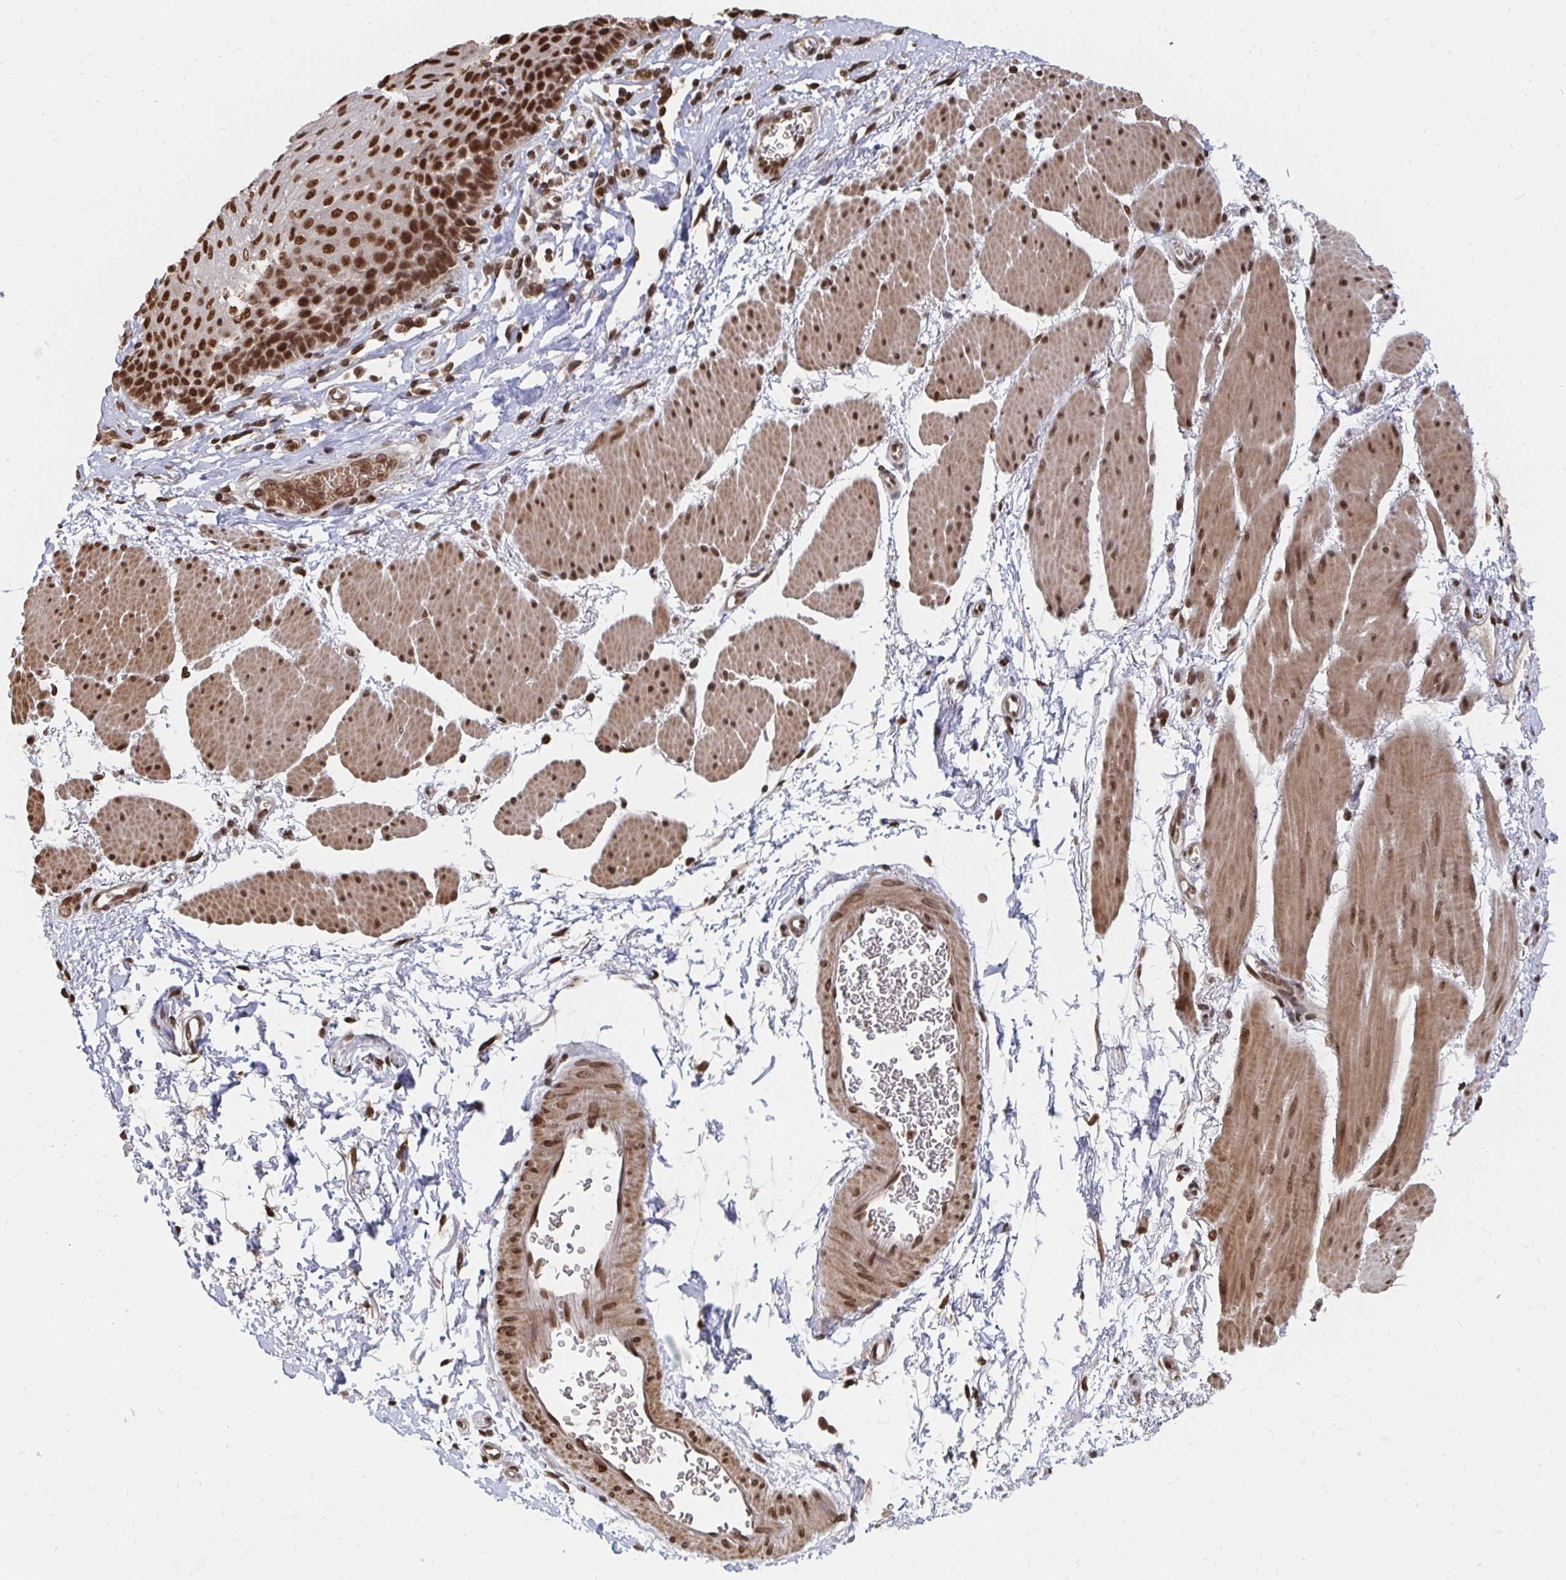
{"staining": {"intensity": "strong", "quantity": ">75%", "location": "nuclear"}, "tissue": "esophagus", "cell_type": "Squamous epithelial cells", "image_type": "normal", "snomed": [{"axis": "morphology", "description": "Normal tissue, NOS"}, {"axis": "topography", "description": "Esophagus"}], "caption": "Protein staining of benign esophagus demonstrates strong nuclear expression in about >75% of squamous epithelial cells.", "gene": "GTF3C6", "patient": {"sex": "female", "age": 81}}